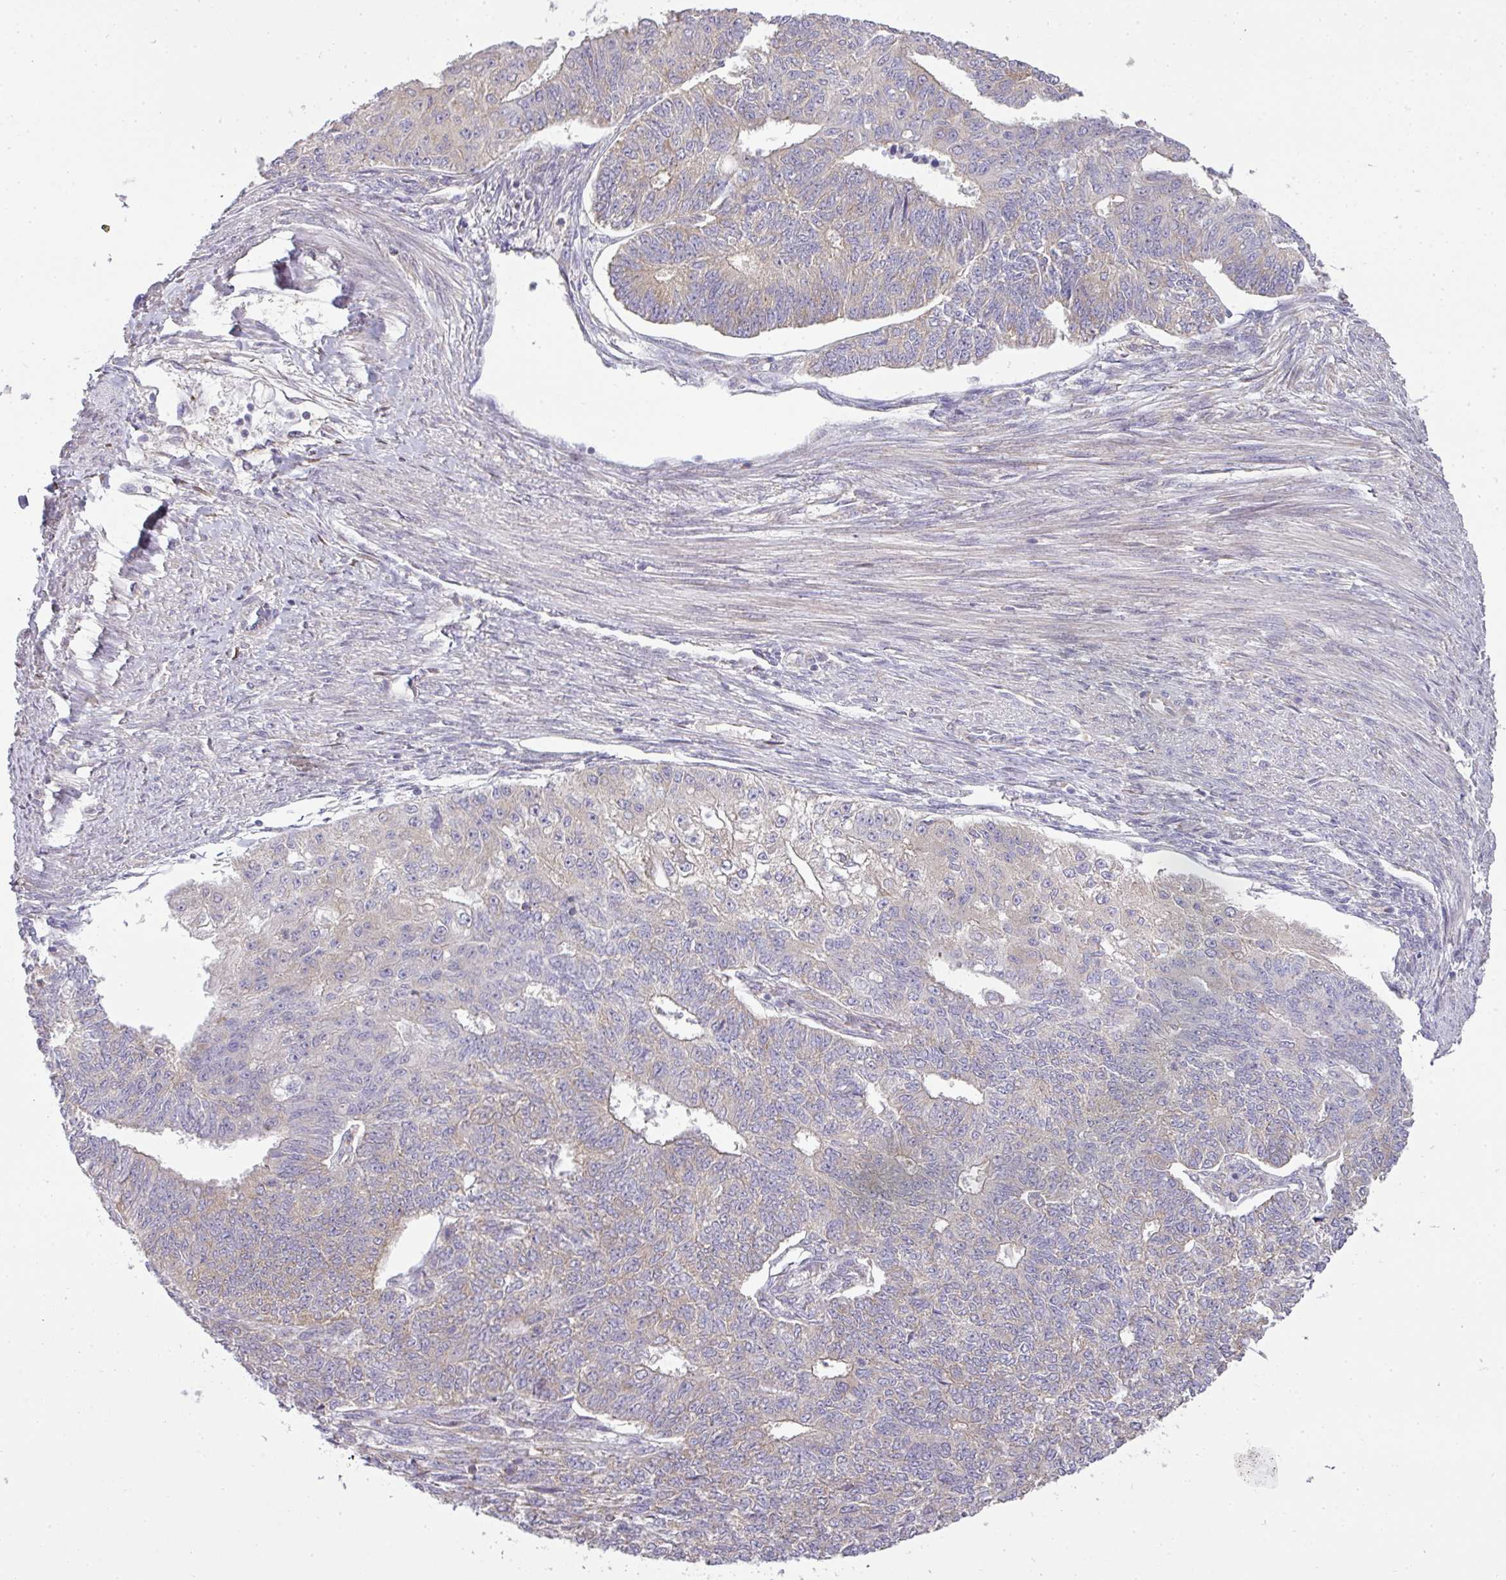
{"staining": {"intensity": "weak", "quantity": "<25%", "location": "cytoplasmic/membranous"}, "tissue": "endometrial cancer", "cell_type": "Tumor cells", "image_type": "cancer", "snomed": [{"axis": "morphology", "description": "Adenocarcinoma, NOS"}, {"axis": "topography", "description": "Endometrium"}], "caption": "DAB (3,3'-diaminobenzidine) immunohistochemical staining of human endometrial adenocarcinoma exhibits no significant expression in tumor cells.", "gene": "ZNF211", "patient": {"sex": "female", "age": 32}}